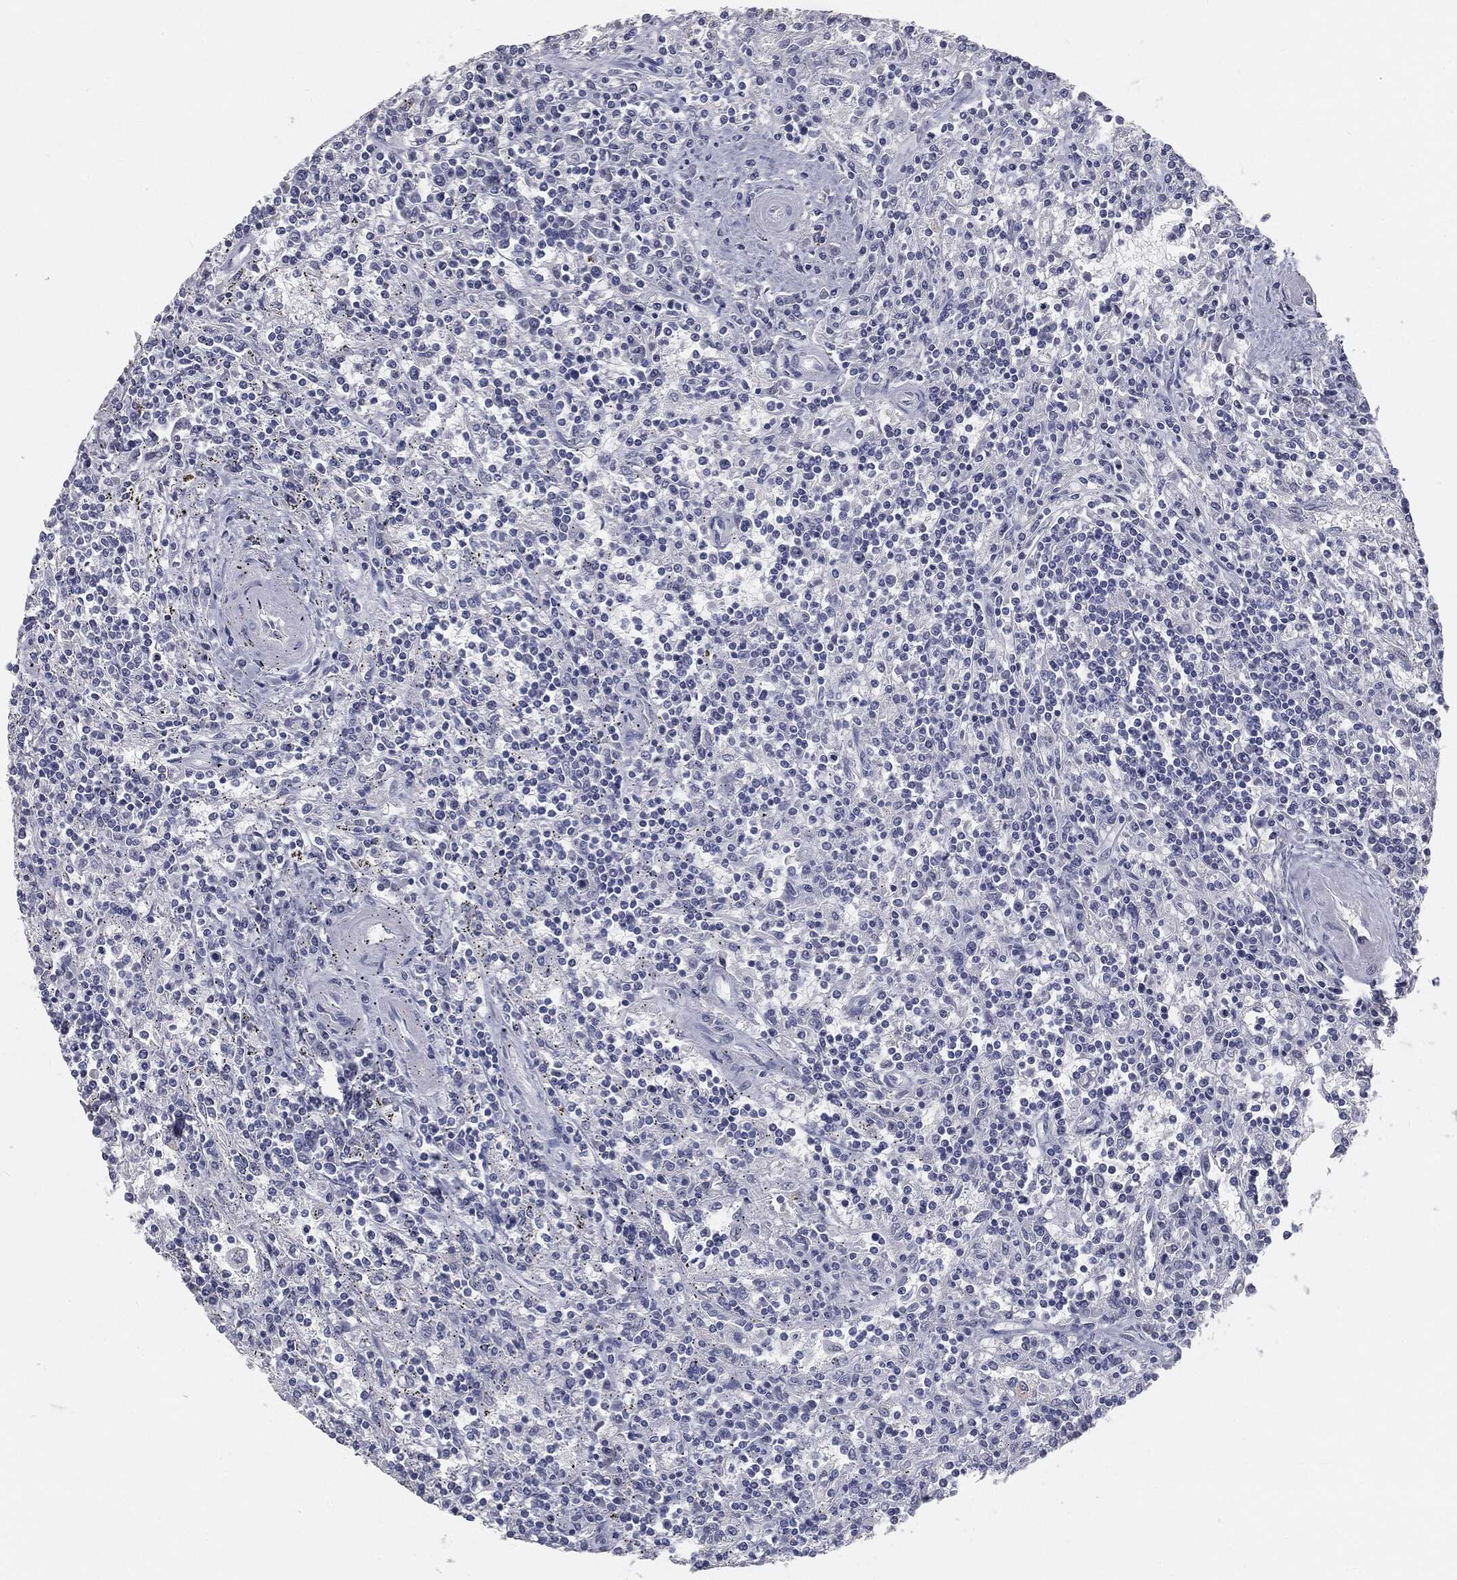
{"staining": {"intensity": "negative", "quantity": "none", "location": "none"}, "tissue": "lymphoma", "cell_type": "Tumor cells", "image_type": "cancer", "snomed": [{"axis": "morphology", "description": "Malignant lymphoma, non-Hodgkin's type, Low grade"}, {"axis": "topography", "description": "Spleen"}], "caption": "Immunohistochemical staining of human malignant lymphoma, non-Hodgkin's type (low-grade) exhibits no significant positivity in tumor cells.", "gene": "PRAME", "patient": {"sex": "male", "age": 62}}